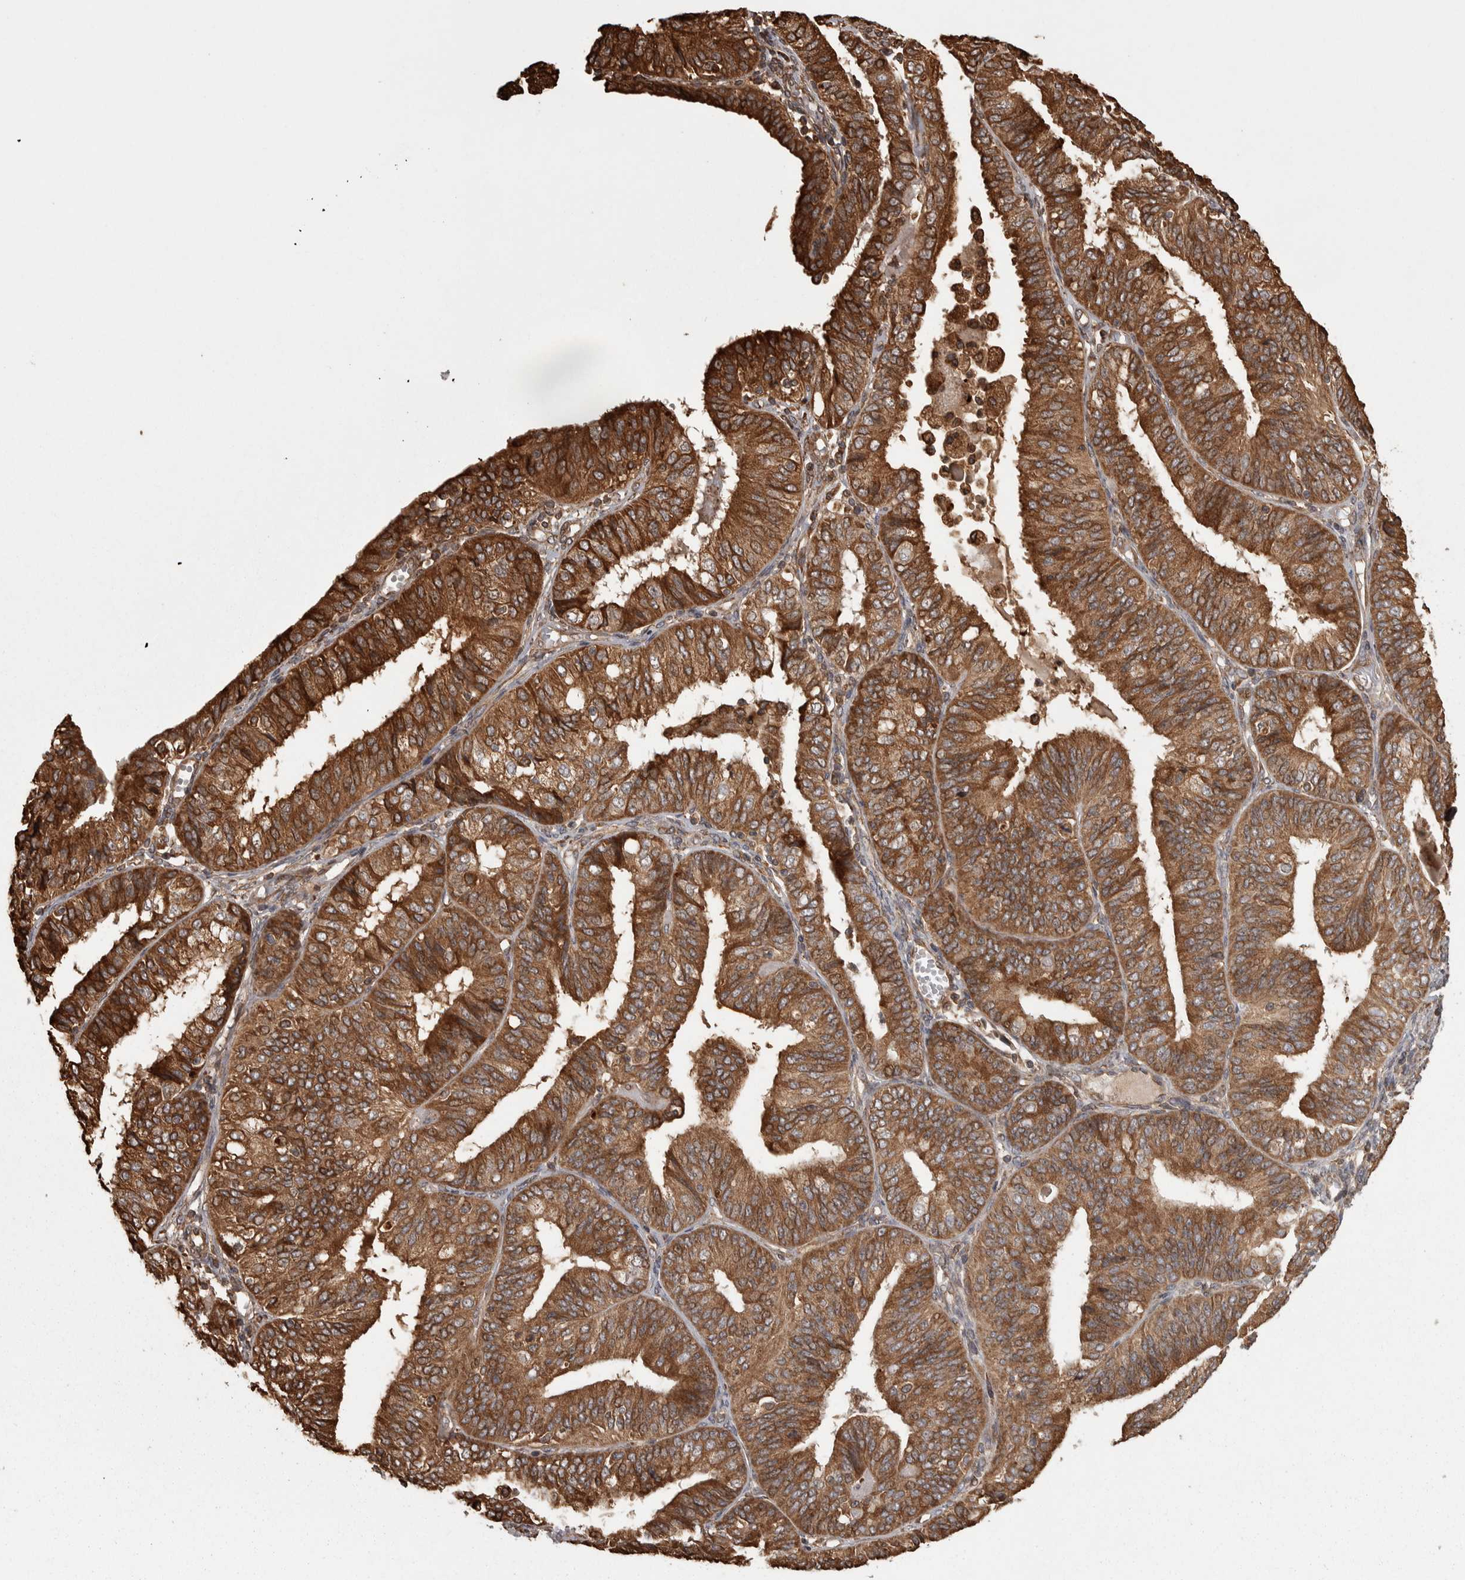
{"staining": {"intensity": "strong", "quantity": ">75%", "location": "cytoplasmic/membranous"}, "tissue": "endometrial cancer", "cell_type": "Tumor cells", "image_type": "cancer", "snomed": [{"axis": "morphology", "description": "Adenocarcinoma, NOS"}, {"axis": "topography", "description": "Endometrium"}], "caption": "Adenocarcinoma (endometrial) stained with a protein marker shows strong staining in tumor cells.", "gene": "AGBL3", "patient": {"sex": "female", "age": 58}}